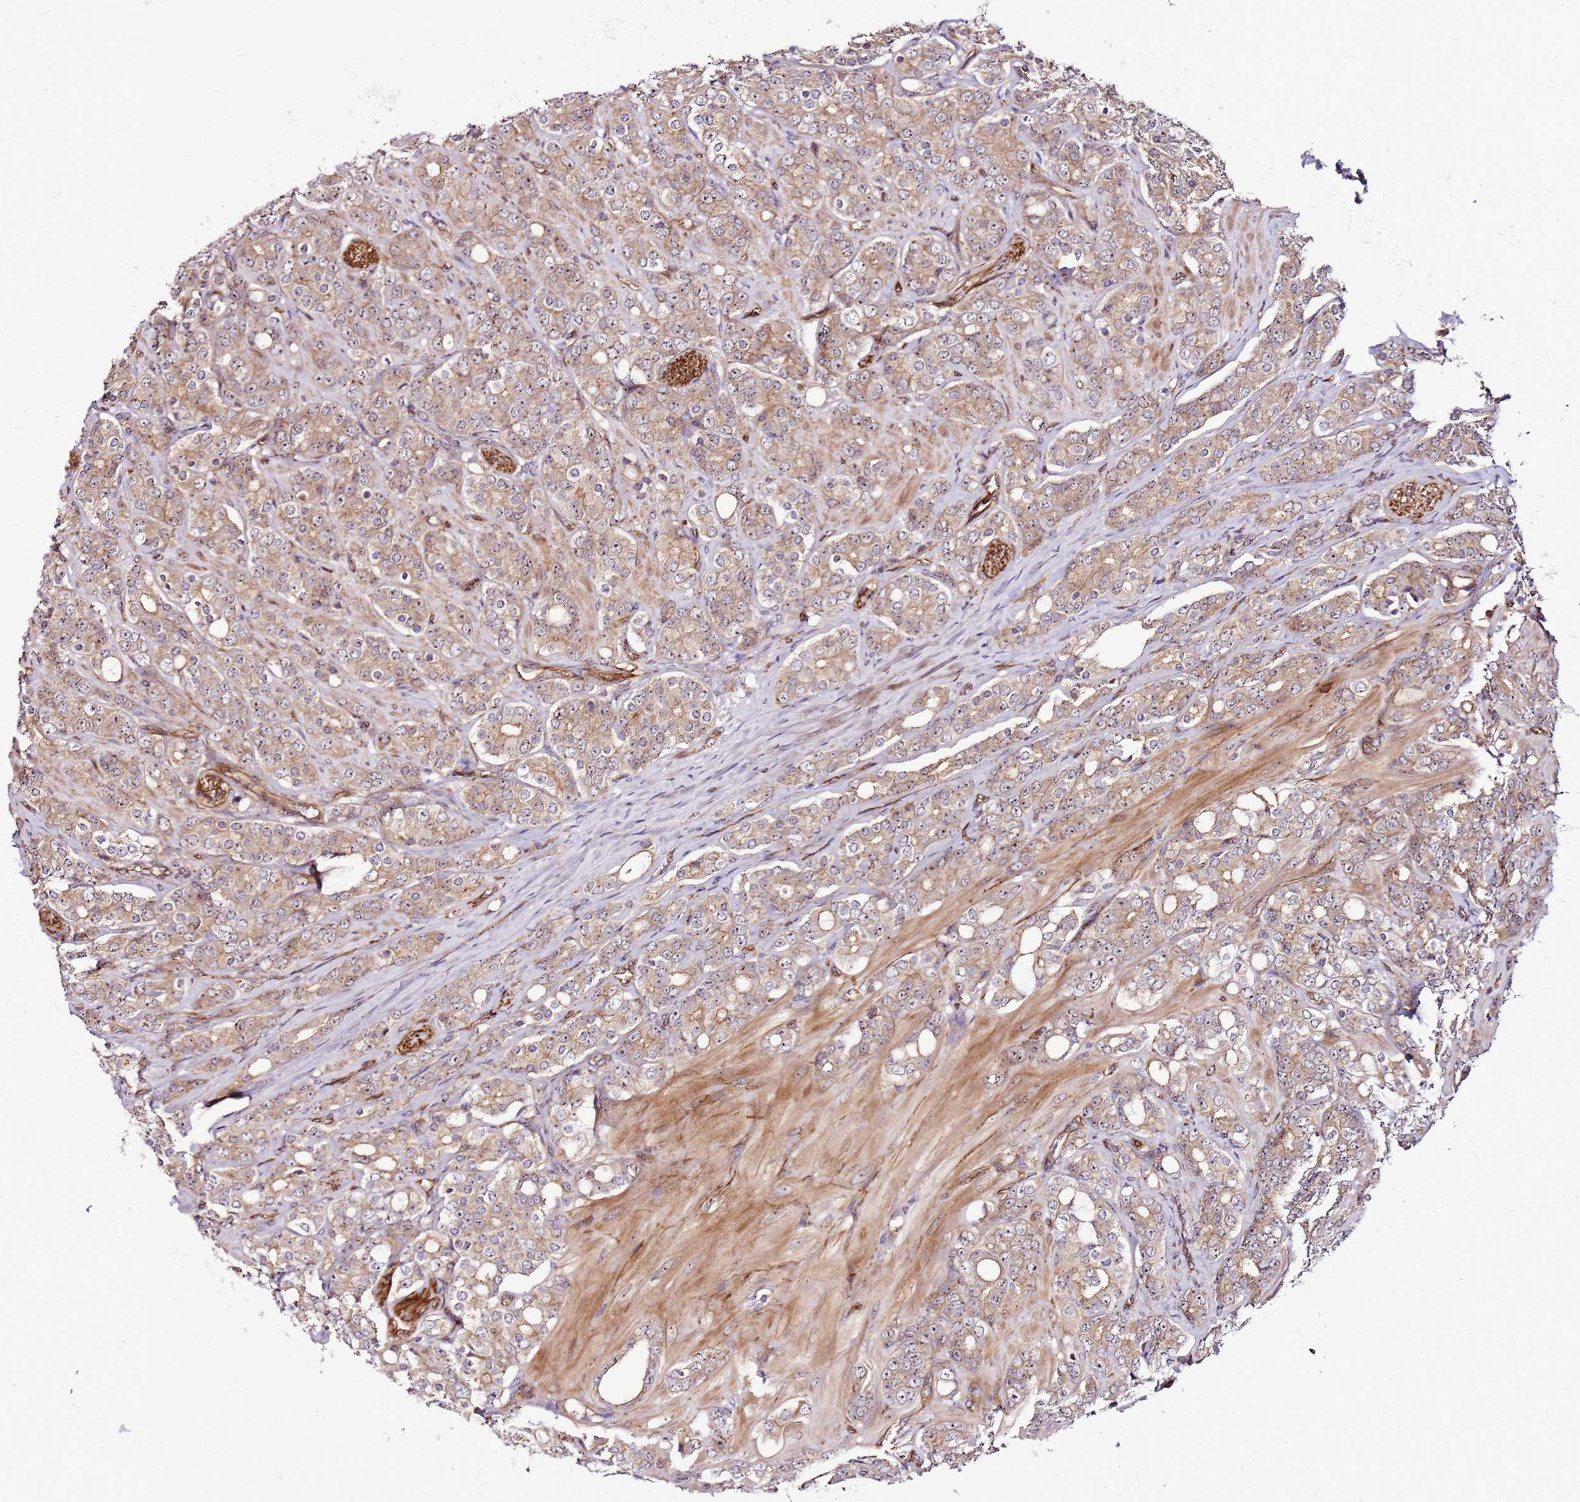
{"staining": {"intensity": "moderate", "quantity": ">75%", "location": "cytoplasmic/membranous"}, "tissue": "prostate cancer", "cell_type": "Tumor cells", "image_type": "cancer", "snomed": [{"axis": "morphology", "description": "Adenocarcinoma, High grade"}, {"axis": "topography", "description": "Prostate"}], "caption": "This image reveals high-grade adenocarcinoma (prostate) stained with immunohistochemistry to label a protein in brown. The cytoplasmic/membranous of tumor cells show moderate positivity for the protein. Nuclei are counter-stained blue.", "gene": "TOPAZ1", "patient": {"sex": "male", "age": 62}}